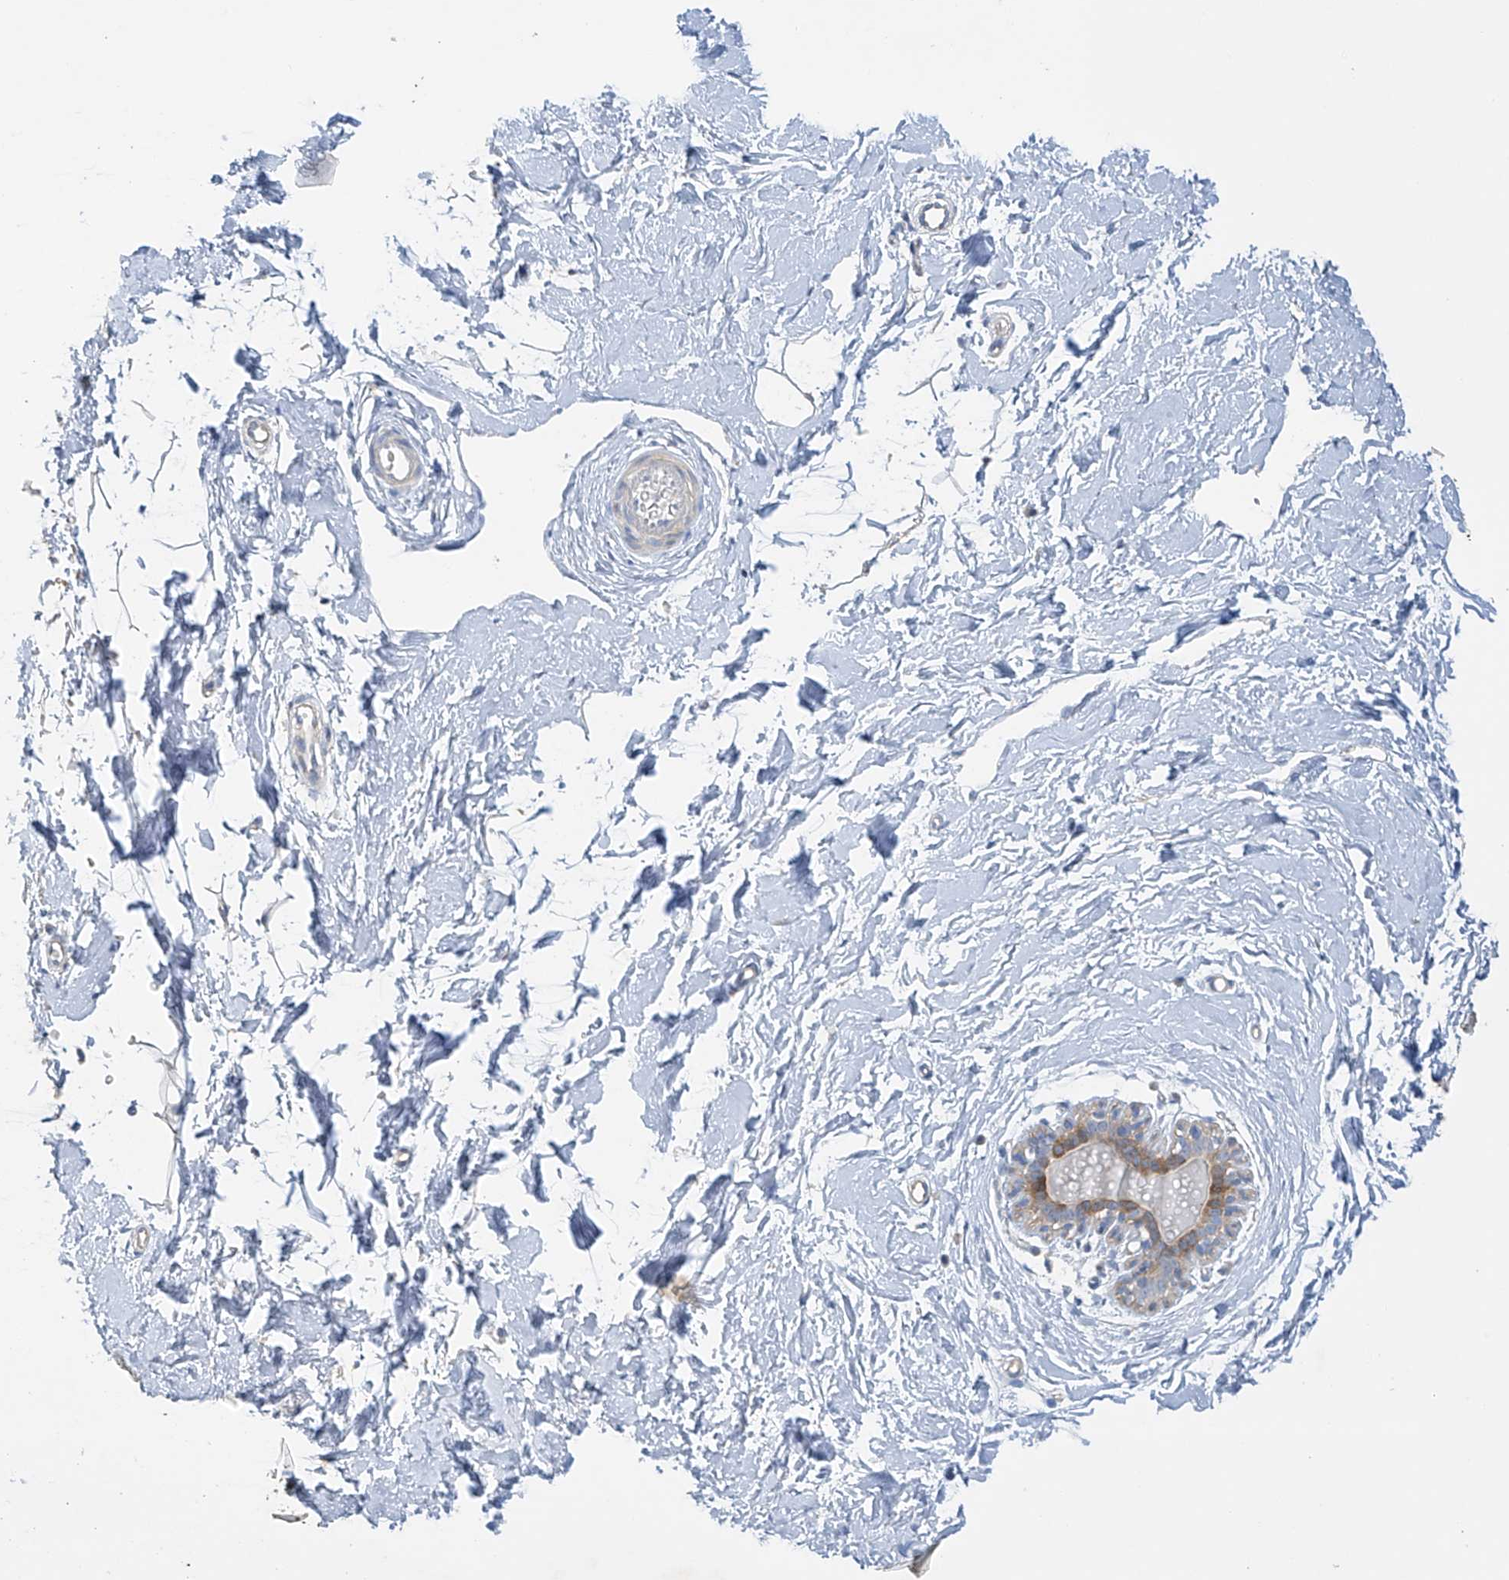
{"staining": {"intensity": "negative", "quantity": "none", "location": "none"}, "tissue": "adipose tissue", "cell_type": "Adipocytes", "image_type": "normal", "snomed": [{"axis": "morphology", "description": "Normal tissue, NOS"}, {"axis": "topography", "description": "Breast"}], "caption": "IHC micrograph of normal adipose tissue stained for a protein (brown), which demonstrates no expression in adipocytes.", "gene": "PRSS12", "patient": {"sex": "female", "age": 23}}